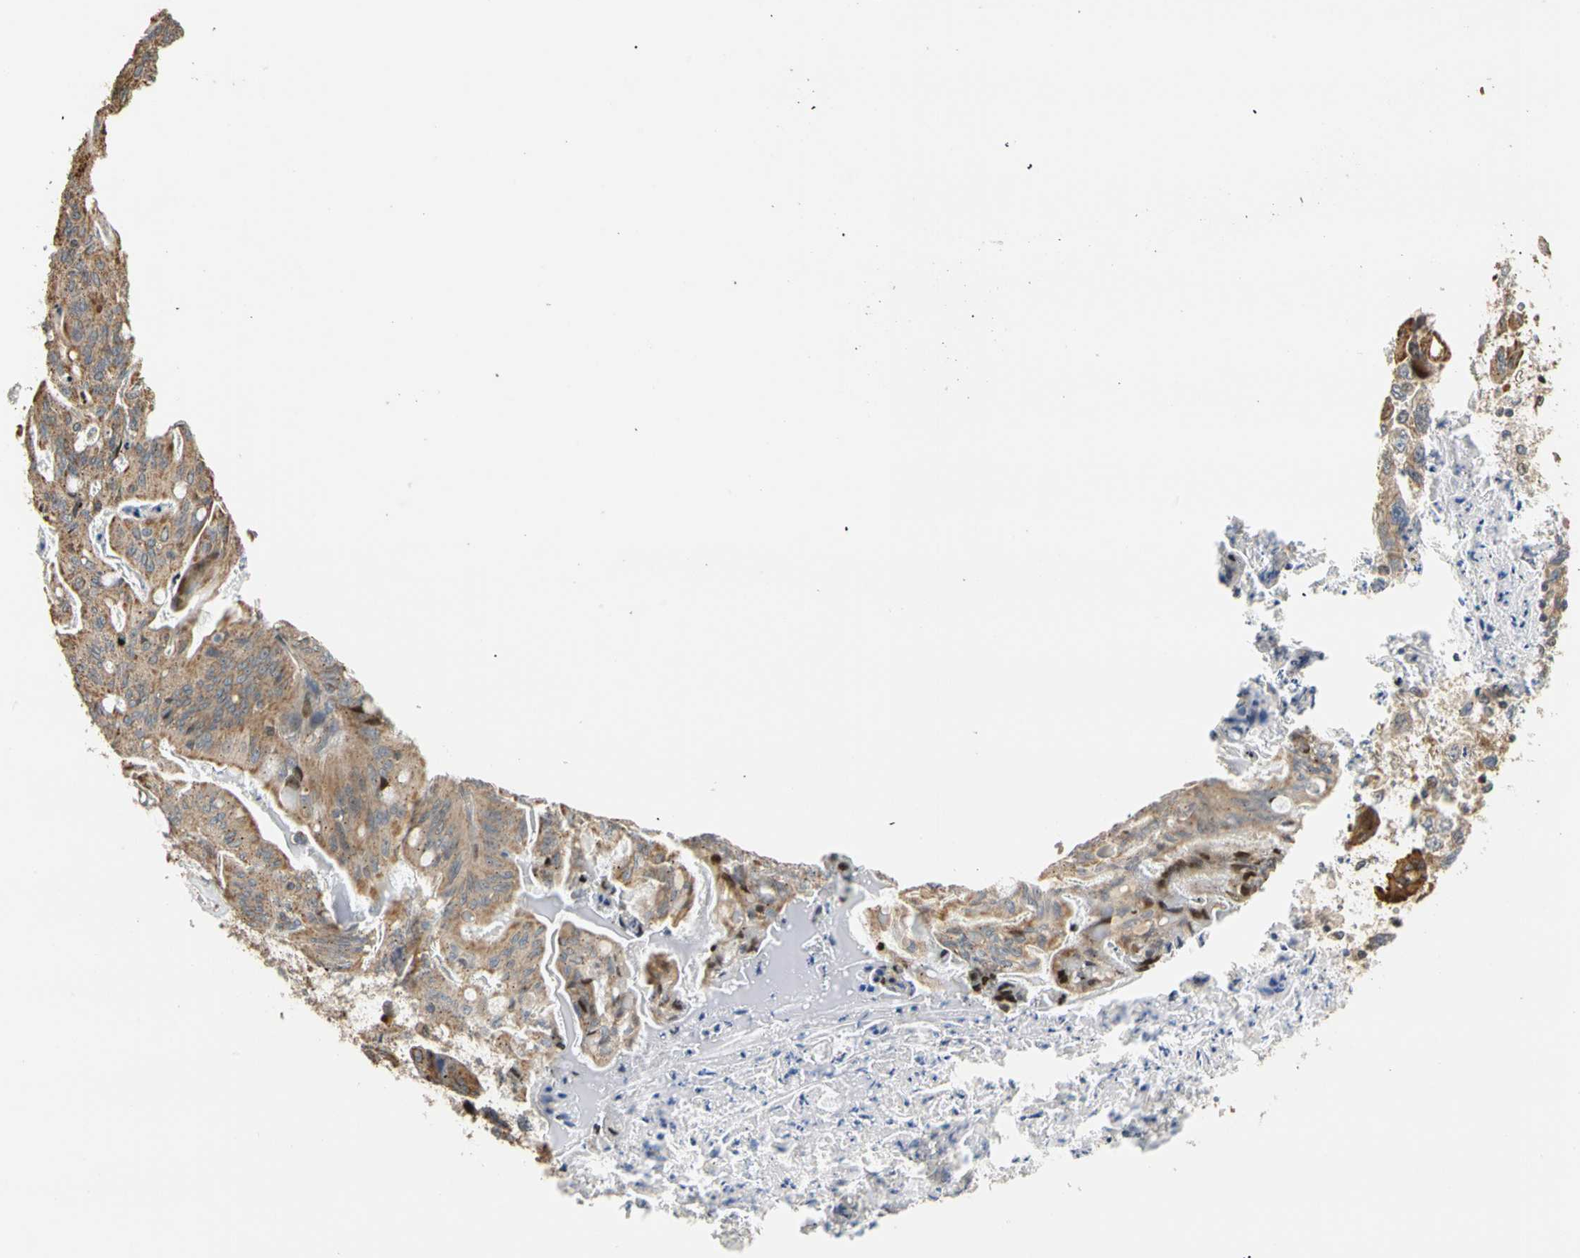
{"staining": {"intensity": "moderate", "quantity": ">75%", "location": "cytoplasmic/membranous"}, "tissue": "ovarian cancer", "cell_type": "Tumor cells", "image_type": "cancer", "snomed": [{"axis": "morphology", "description": "Cystadenocarcinoma, mucinous, NOS"}, {"axis": "topography", "description": "Ovary"}], "caption": "A medium amount of moderate cytoplasmic/membranous expression is present in approximately >75% of tumor cells in ovarian cancer tissue.", "gene": "IP6K2", "patient": {"sex": "female", "age": 37}}